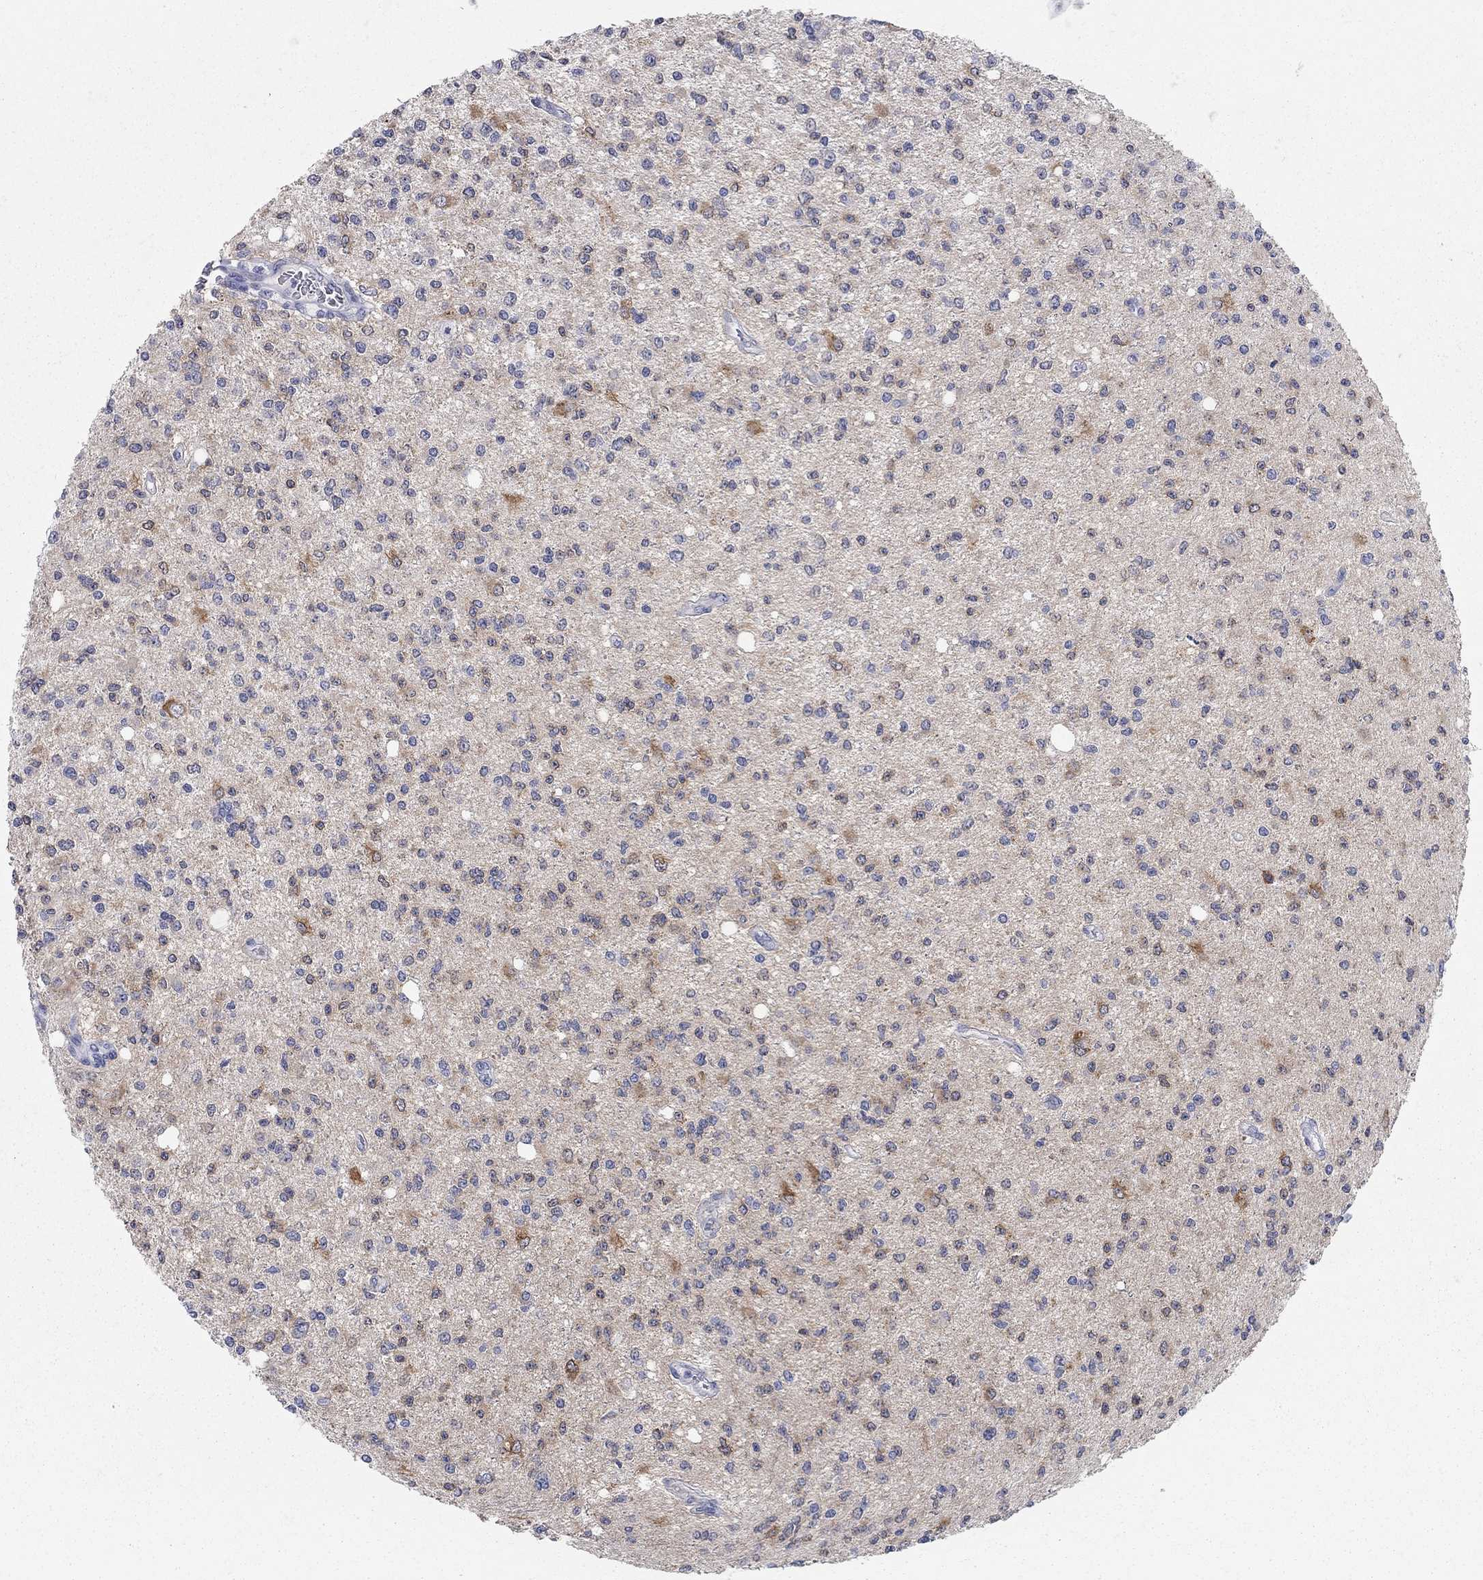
{"staining": {"intensity": "strong", "quantity": "<25%", "location": "cytoplasmic/membranous"}, "tissue": "glioma", "cell_type": "Tumor cells", "image_type": "cancer", "snomed": [{"axis": "morphology", "description": "Glioma, malignant, Low grade"}, {"axis": "topography", "description": "Brain"}], "caption": "This histopathology image displays malignant glioma (low-grade) stained with immunohistochemistry (IHC) to label a protein in brown. The cytoplasmic/membranous of tumor cells show strong positivity for the protein. Nuclei are counter-stained blue.", "gene": "WASF3", "patient": {"sex": "male", "age": 67}}